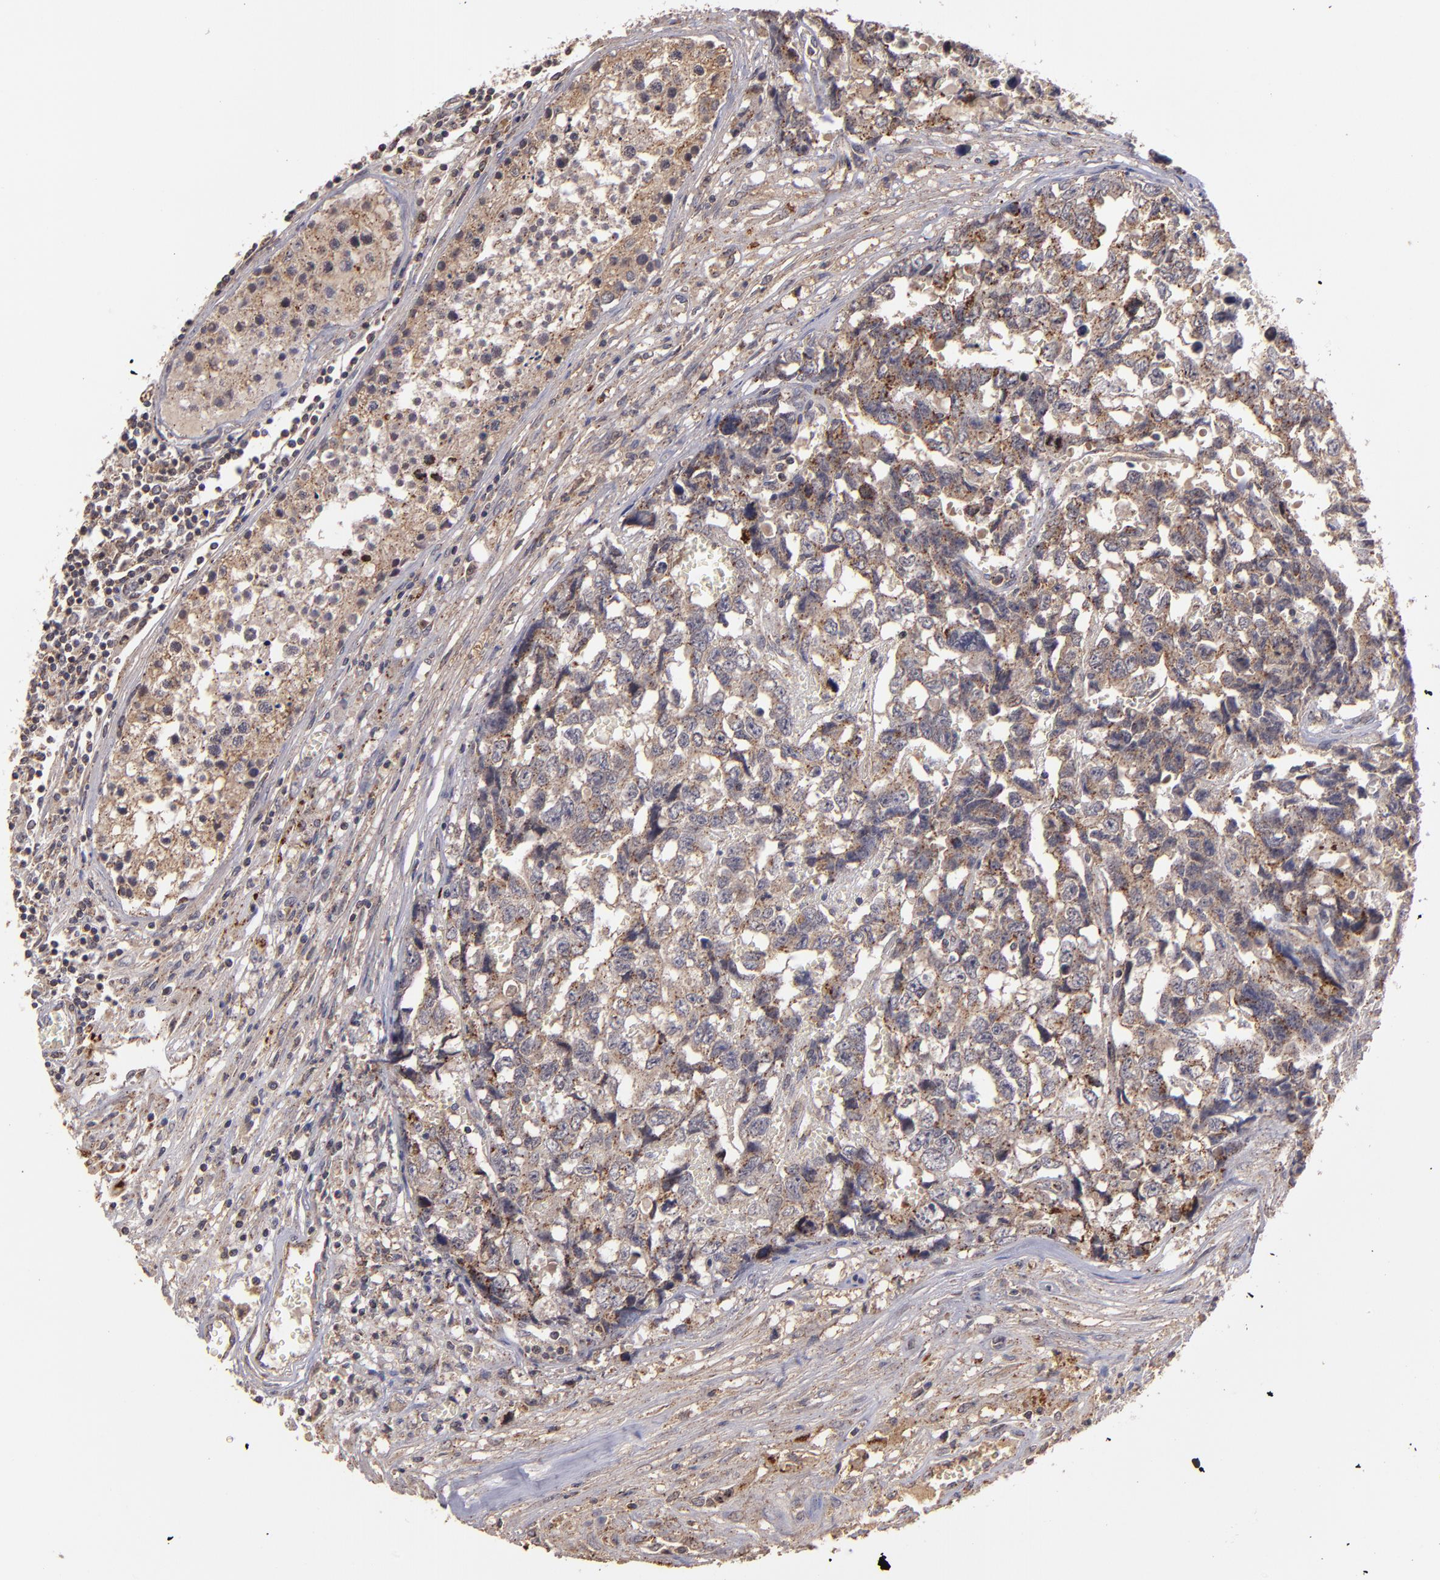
{"staining": {"intensity": "moderate", "quantity": ">75%", "location": "cytoplasmic/membranous"}, "tissue": "testis cancer", "cell_type": "Tumor cells", "image_type": "cancer", "snomed": [{"axis": "morphology", "description": "Carcinoma, Embryonal, NOS"}, {"axis": "topography", "description": "Testis"}], "caption": "A photomicrograph showing moderate cytoplasmic/membranous positivity in about >75% of tumor cells in testis cancer, as visualized by brown immunohistochemical staining.", "gene": "ZFYVE1", "patient": {"sex": "male", "age": 31}}